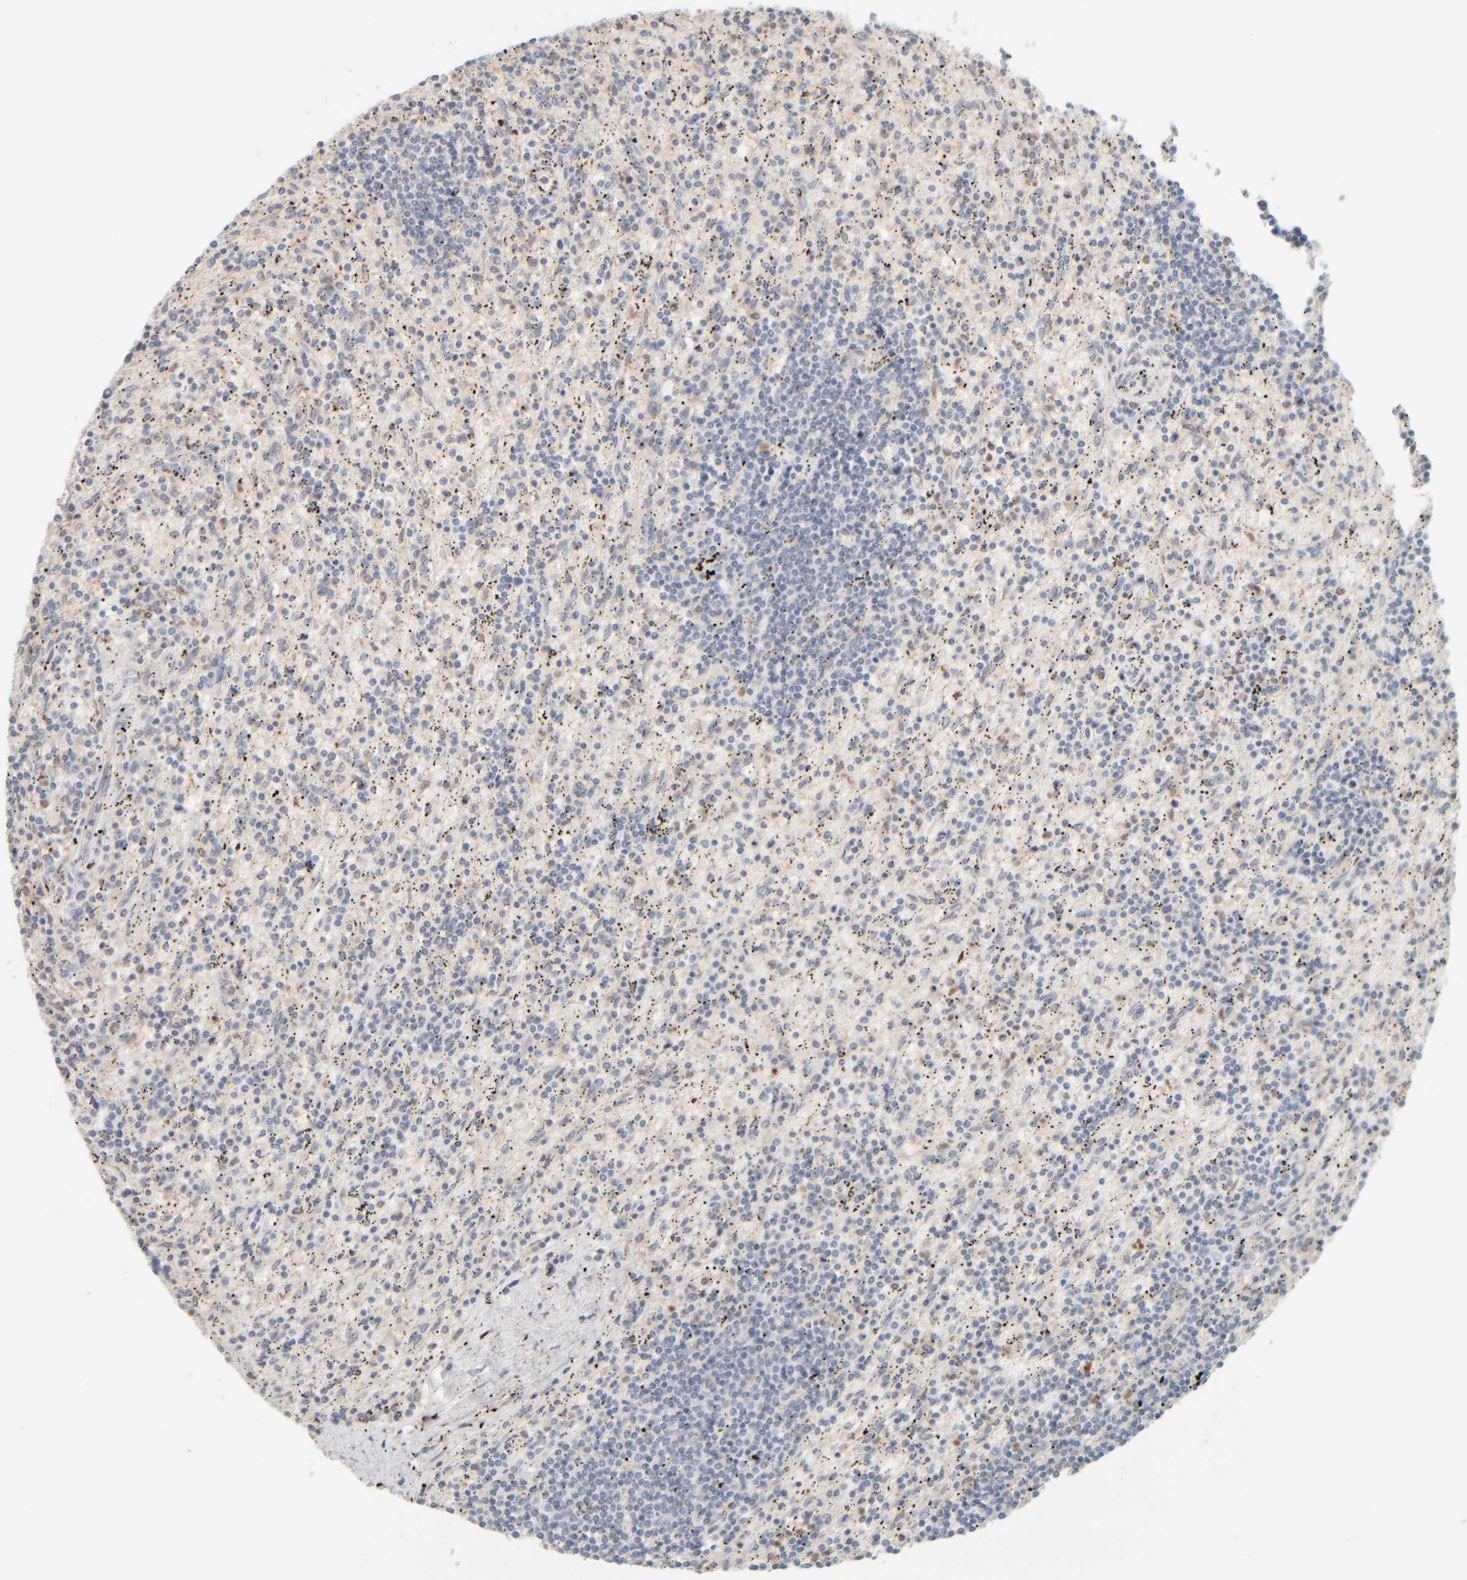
{"staining": {"intensity": "negative", "quantity": "none", "location": "none"}, "tissue": "lymphoma", "cell_type": "Tumor cells", "image_type": "cancer", "snomed": [{"axis": "morphology", "description": "Malignant lymphoma, non-Hodgkin's type, Low grade"}, {"axis": "topography", "description": "Spleen"}], "caption": "Protein analysis of lymphoma reveals no significant expression in tumor cells. (DAB immunohistochemistry with hematoxylin counter stain).", "gene": "PTGES3L-AARSD1", "patient": {"sex": "male", "age": 76}}